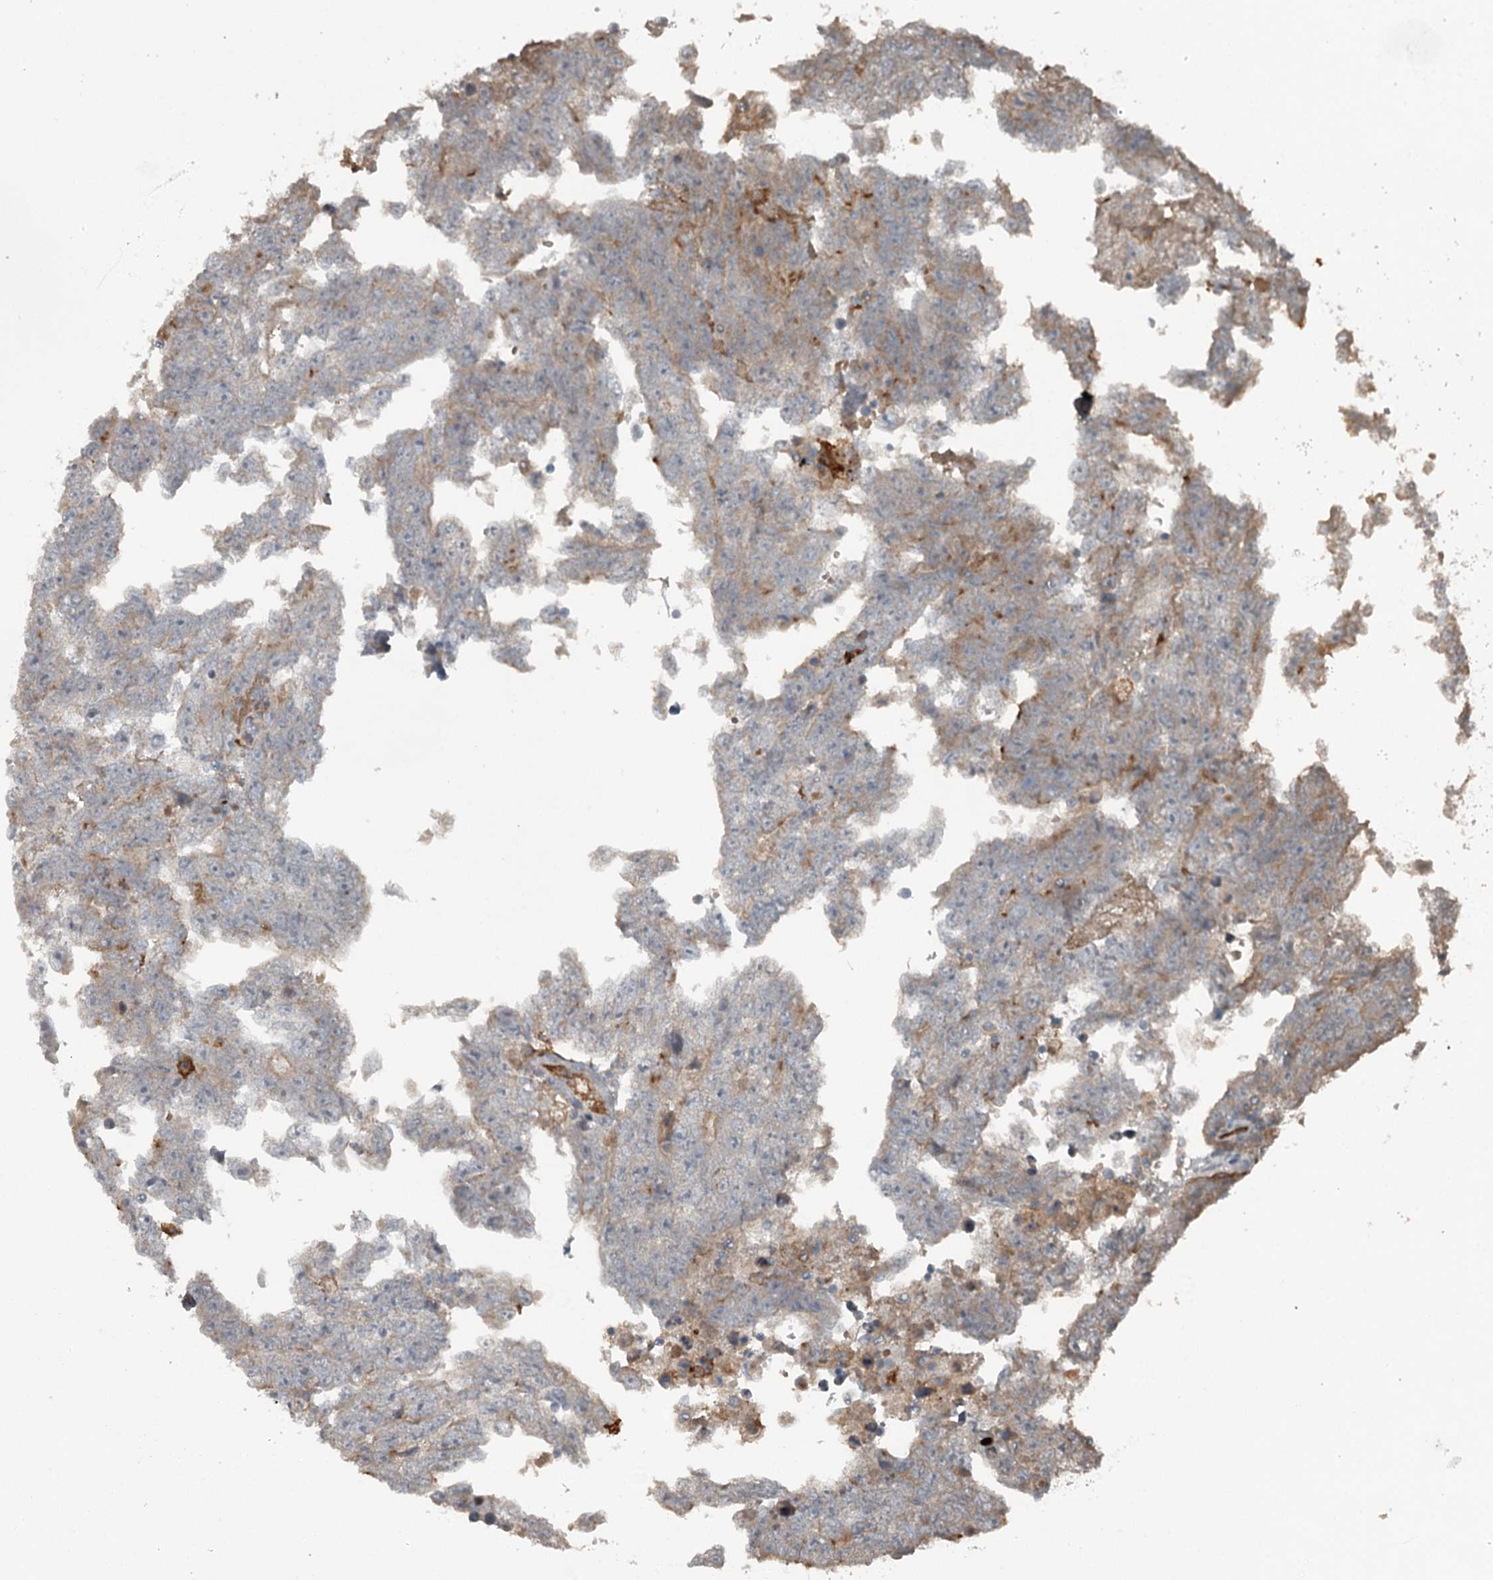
{"staining": {"intensity": "moderate", "quantity": "<25%", "location": "cytoplasmic/membranous"}, "tissue": "testis cancer", "cell_type": "Tumor cells", "image_type": "cancer", "snomed": [{"axis": "morphology", "description": "Carcinoma, Embryonal, NOS"}, {"axis": "topography", "description": "Testis"}], "caption": "About <25% of tumor cells in testis cancer (embryonal carcinoma) display moderate cytoplasmic/membranous protein positivity as visualized by brown immunohistochemical staining.", "gene": "SLC39A8", "patient": {"sex": "male", "age": 25}}